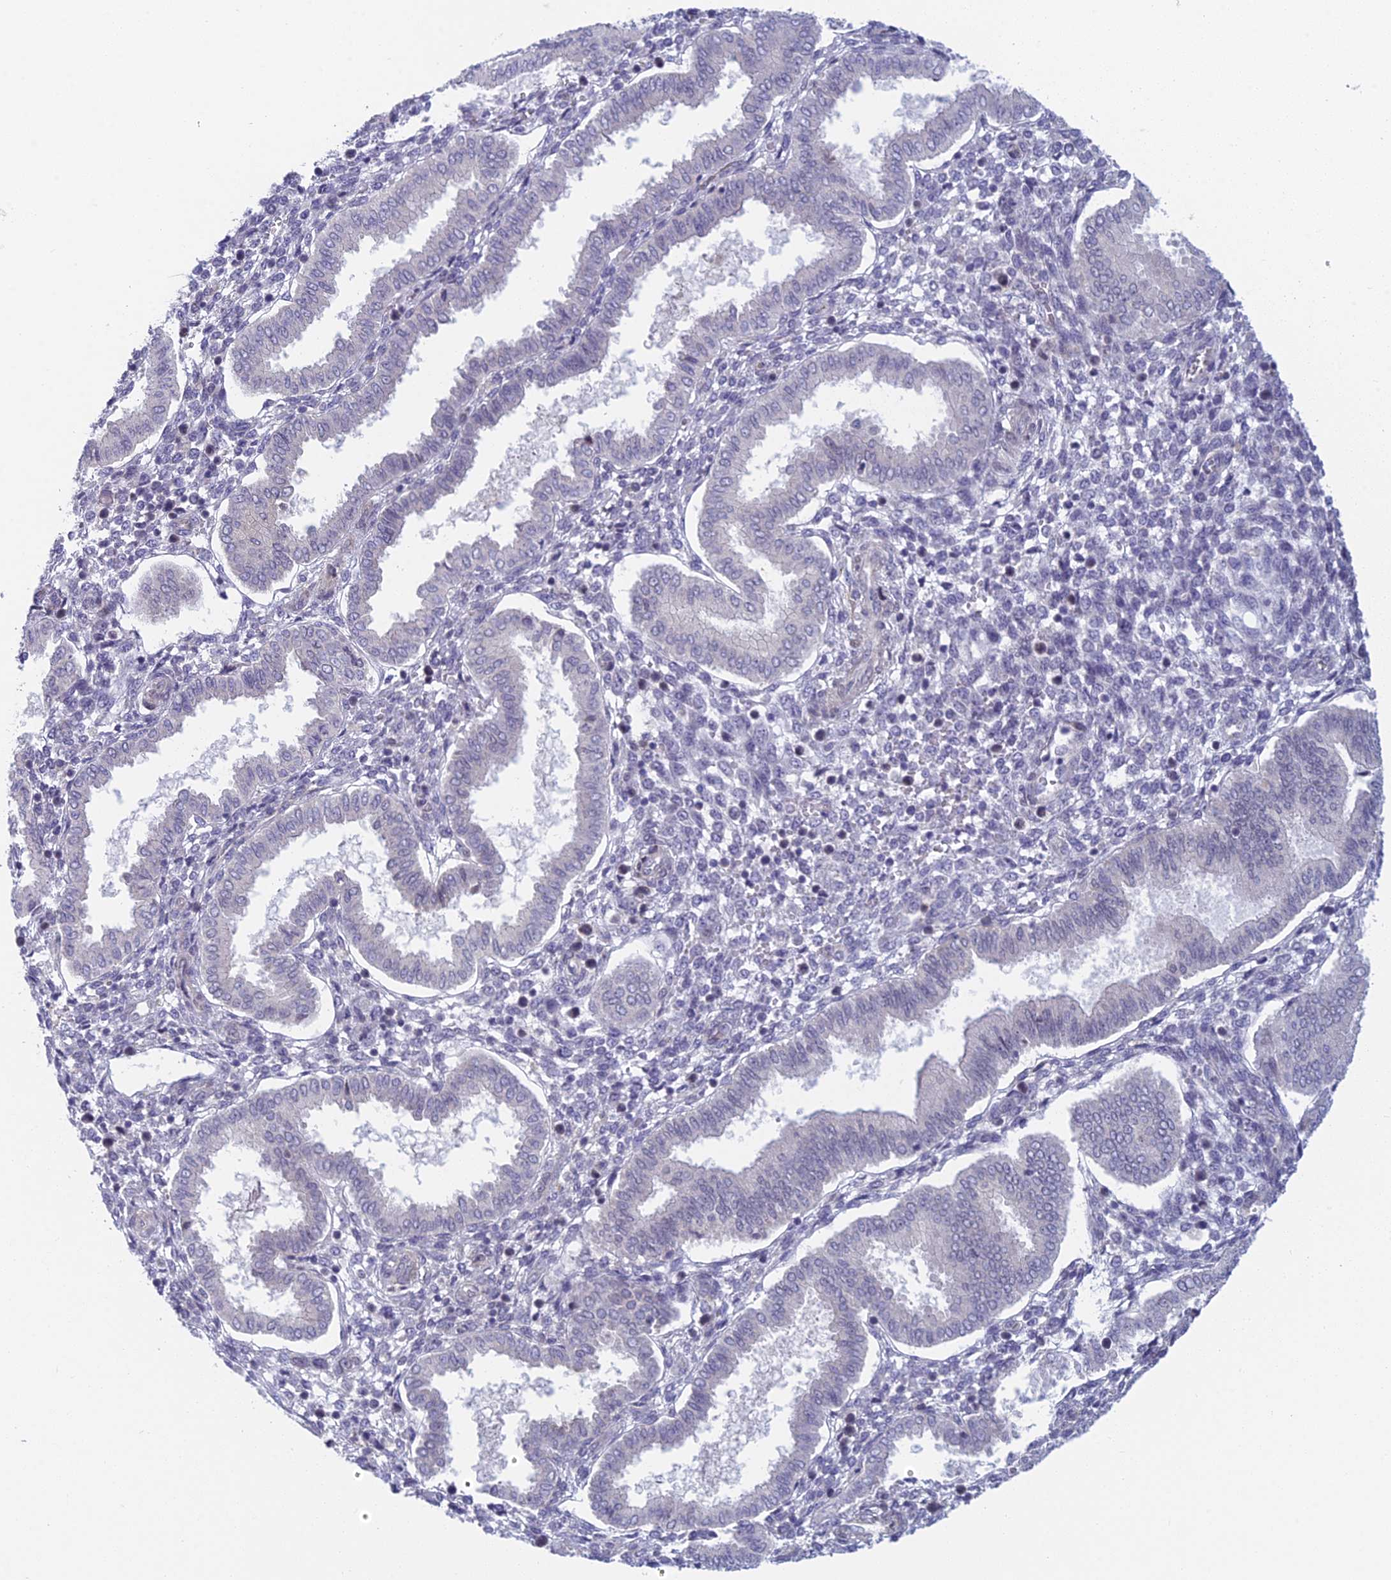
{"staining": {"intensity": "negative", "quantity": "none", "location": "none"}, "tissue": "endometrium", "cell_type": "Cells in endometrial stroma", "image_type": "normal", "snomed": [{"axis": "morphology", "description": "Normal tissue, NOS"}, {"axis": "topography", "description": "Endometrium"}], "caption": "IHC of unremarkable endometrium demonstrates no expression in cells in endometrial stroma.", "gene": "PPP1R26", "patient": {"sex": "female", "age": 24}}